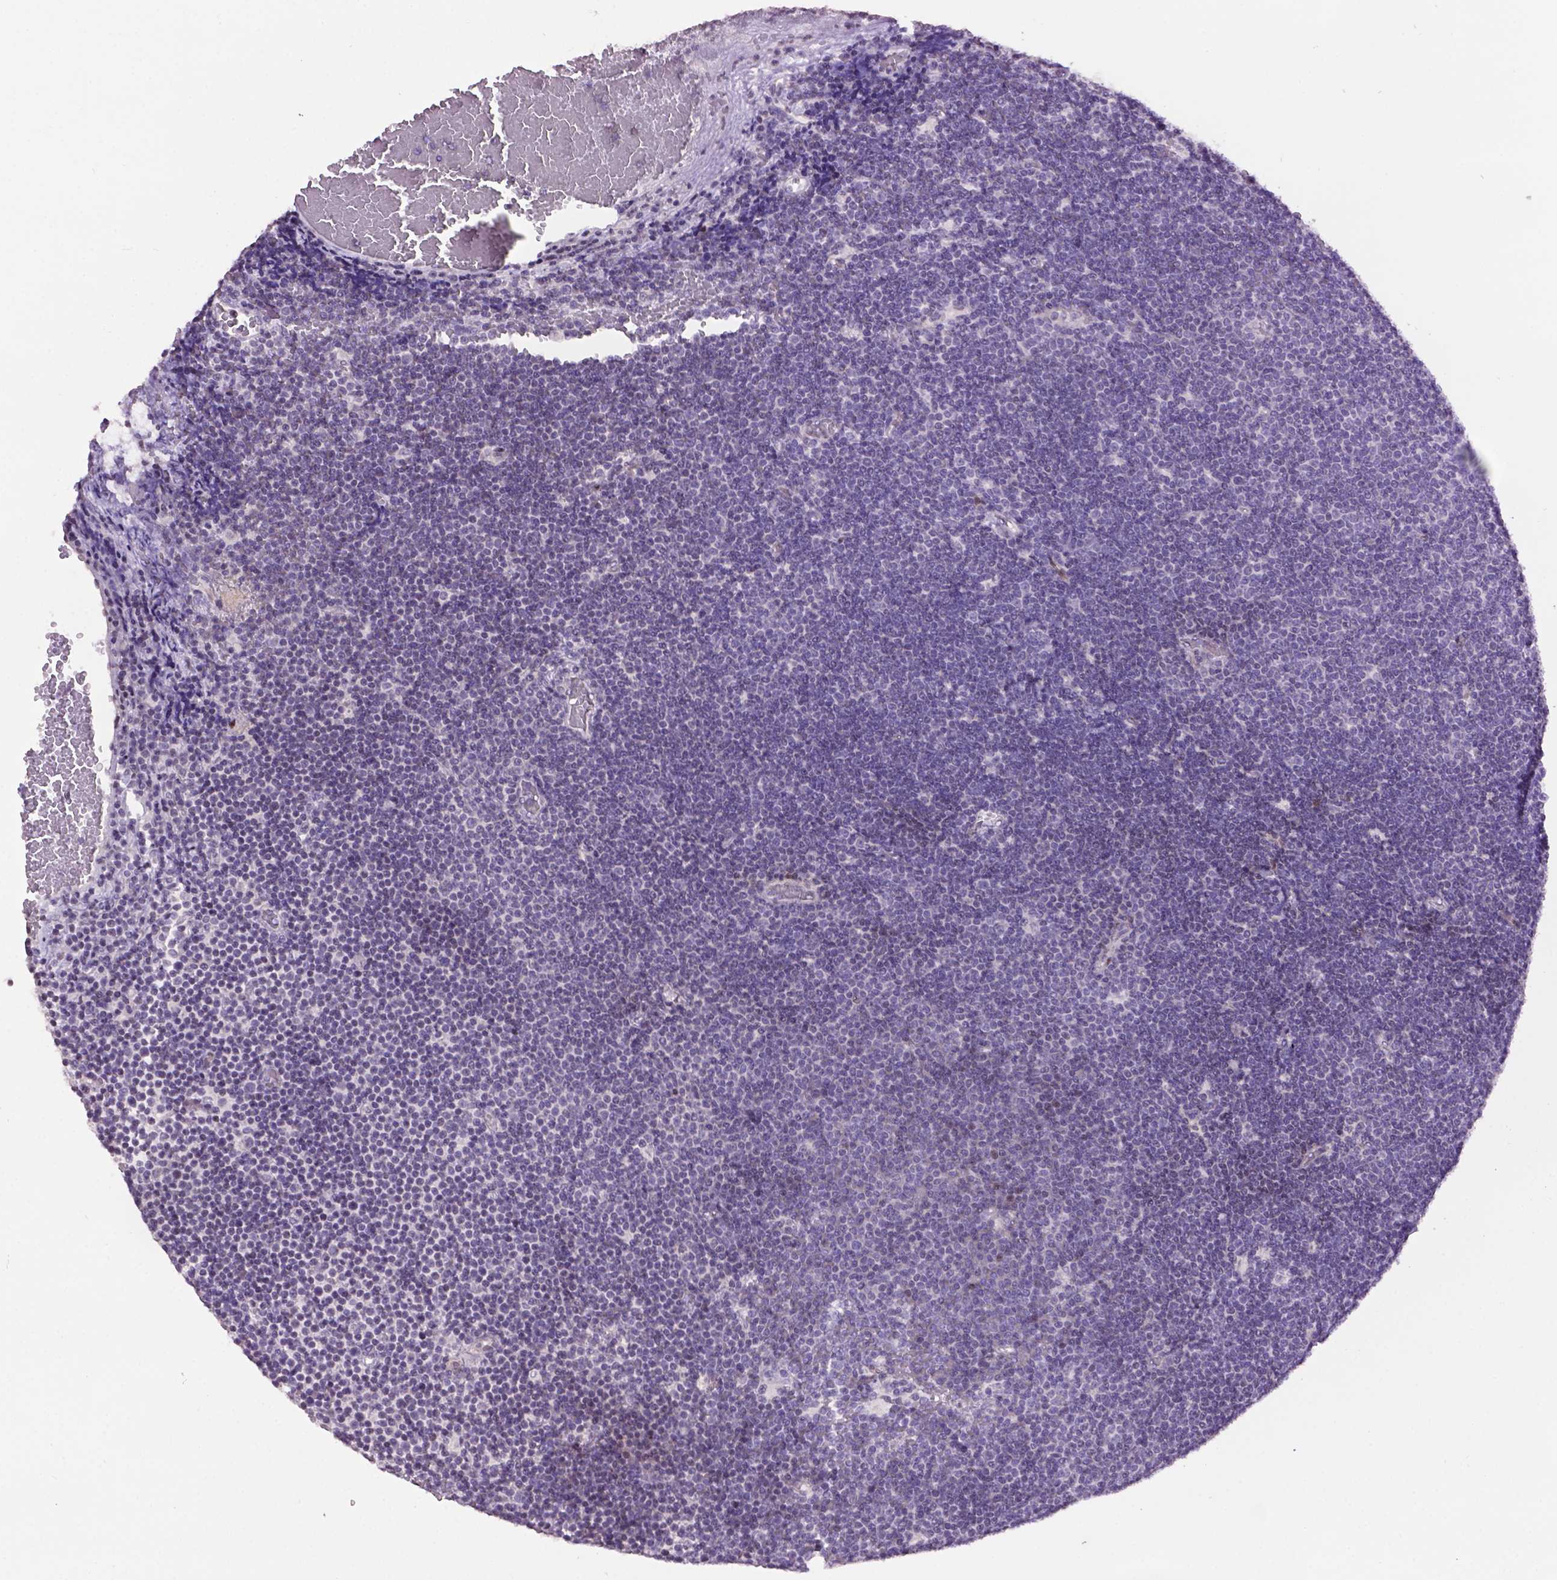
{"staining": {"intensity": "negative", "quantity": "none", "location": "none"}, "tissue": "lymphoma", "cell_type": "Tumor cells", "image_type": "cancer", "snomed": [{"axis": "morphology", "description": "Malignant lymphoma, non-Hodgkin's type, Low grade"}, {"axis": "topography", "description": "Brain"}], "caption": "Immunohistochemistry histopathology image of low-grade malignant lymphoma, non-Hodgkin's type stained for a protein (brown), which exhibits no positivity in tumor cells.", "gene": "TH", "patient": {"sex": "female", "age": 66}}